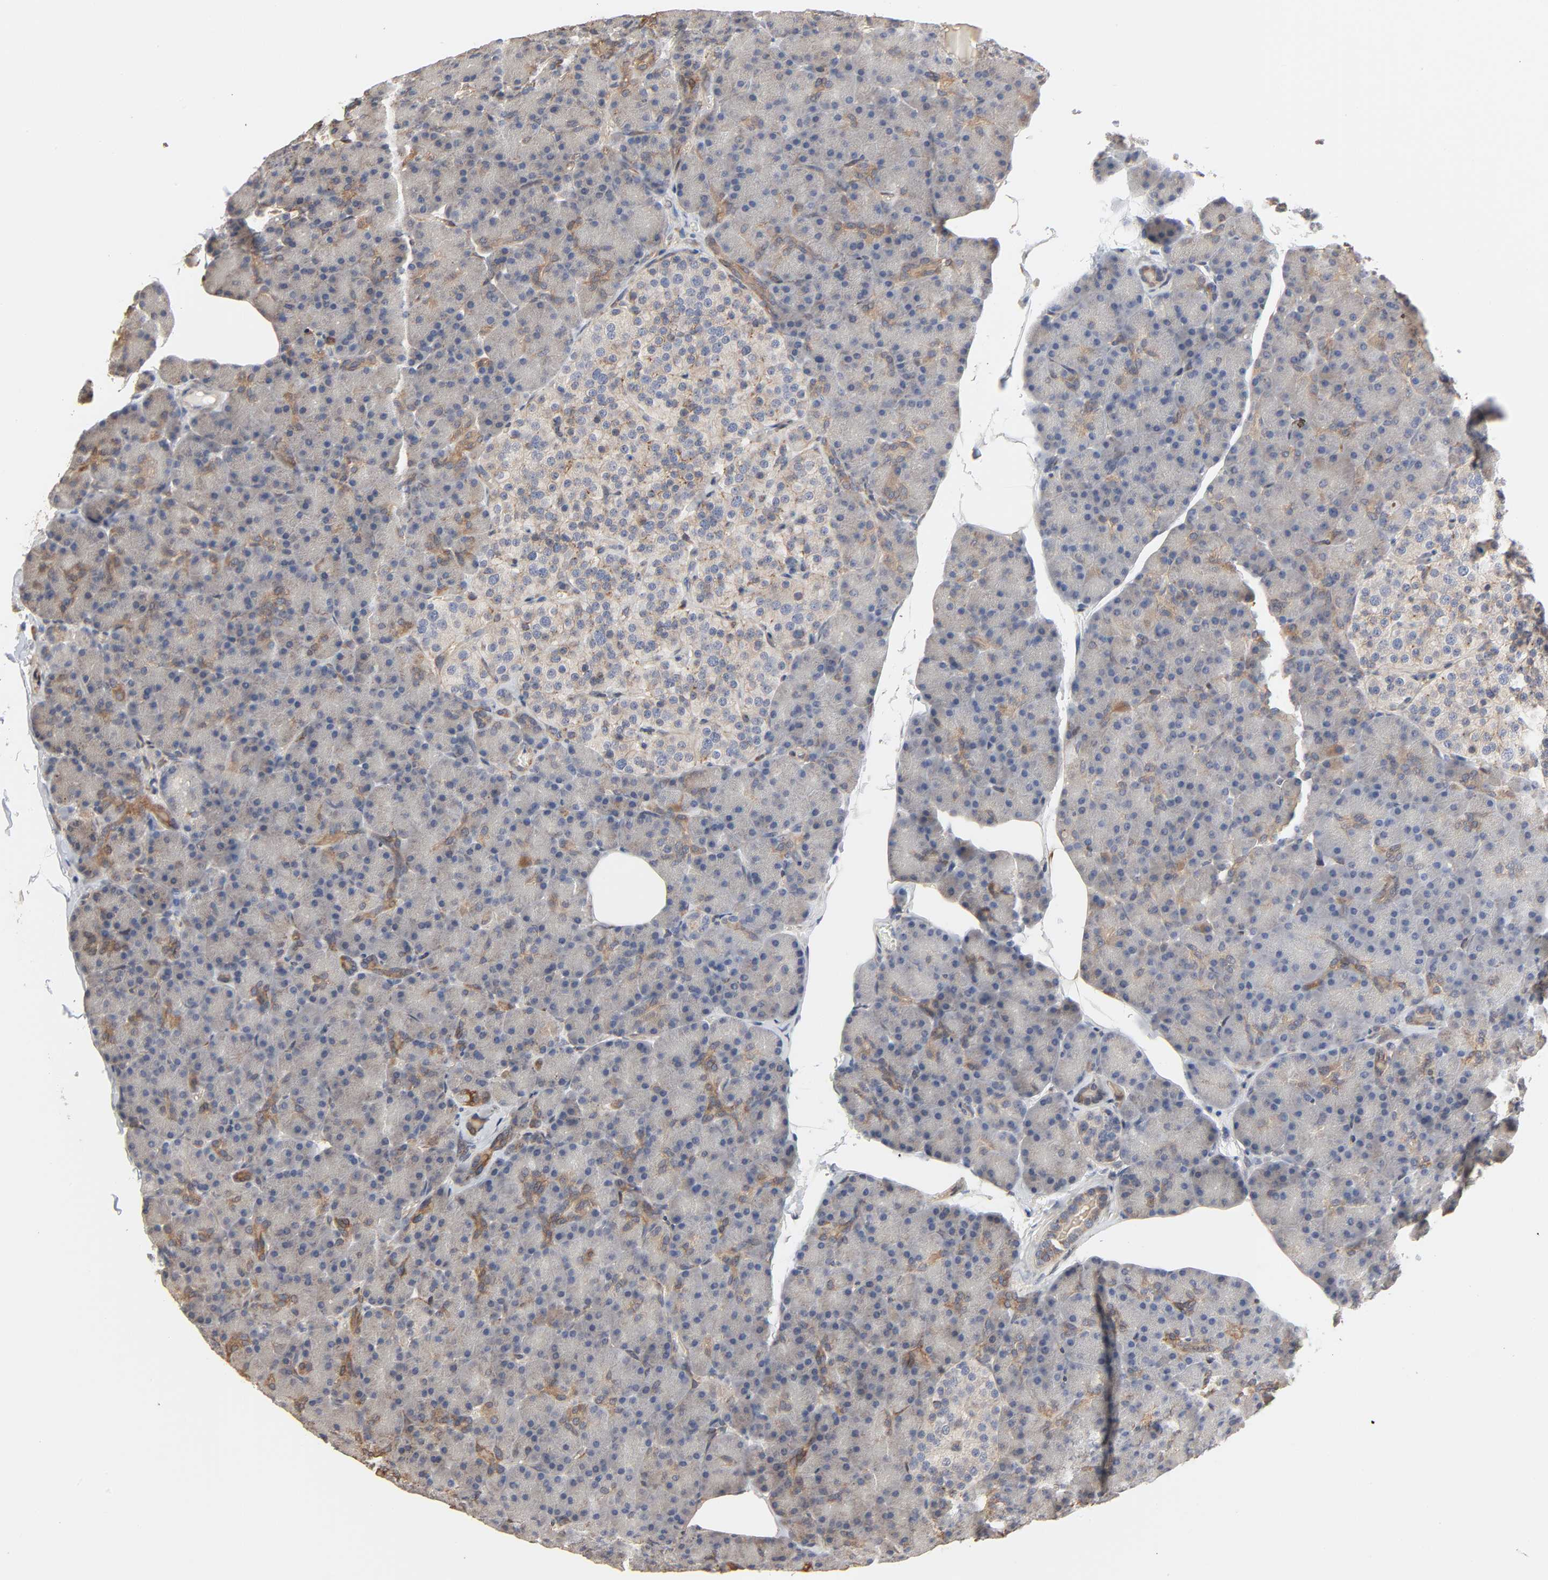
{"staining": {"intensity": "moderate", "quantity": "<25%", "location": "cytoplasmic/membranous"}, "tissue": "pancreas", "cell_type": "Exocrine glandular cells", "image_type": "normal", "snomed": [{"axis": "morphology", "description": "Normal tissue, NOS"}, {"axis": "topography", "description": "Pancreas"}], "caption": "A brown stain highlights moderate cytoplasmic/membranous positivity of a protein in exocrine glandular cells of normal human pancreas. (DAB (3,3'-diaminobenzidine) = brown stain, brightfield microscopy at high magnification).", "gene": "NDRG2", "patient": {"sex": "female", "age": 43}}